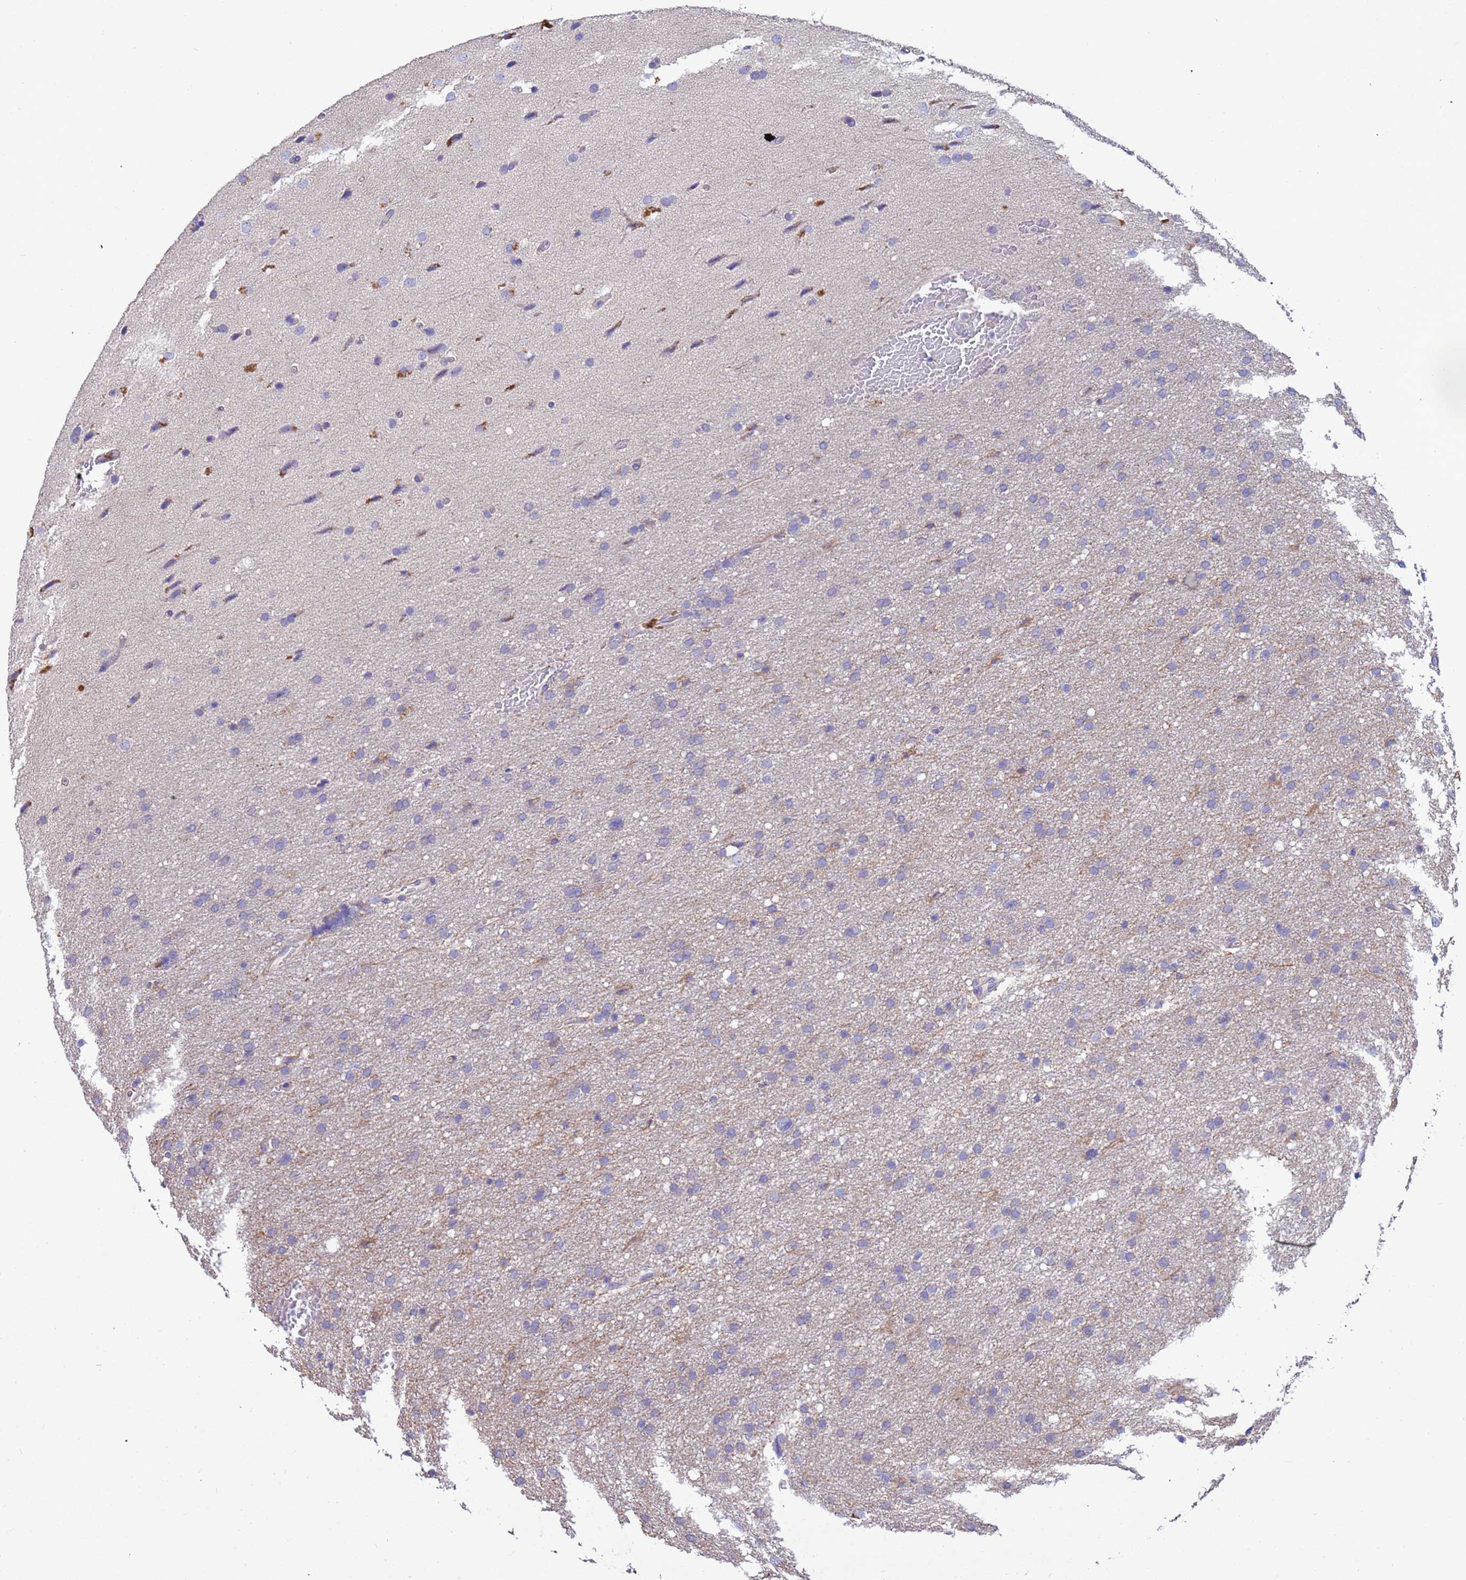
{"staining": {"intensity": "negative", "quantity": "none", "location": "none"}, "tissue": "glioma", "cell_type": "Tumor cells", "image_type": "cancer", "snomed": [{"axis": "morphology", "description": "Glioma, malignant, High grade"}, {"axis": "topography", "description": "Cerebral cortex"}], "caption": "High magnification brightfield microscopy of glioma stained with DAB (3,3'-diaminobenzidine) (brown) and counterstained with hematoxylin (blue): tumor cells show no significant staining. The staining was performed using DAB to visualize the protein expression in brown, while the nuclei were stained in blue with hematoxylin (Magnification: 20x).", "gene": "SRL", "patient": {"sex": "female", "age": 36}}